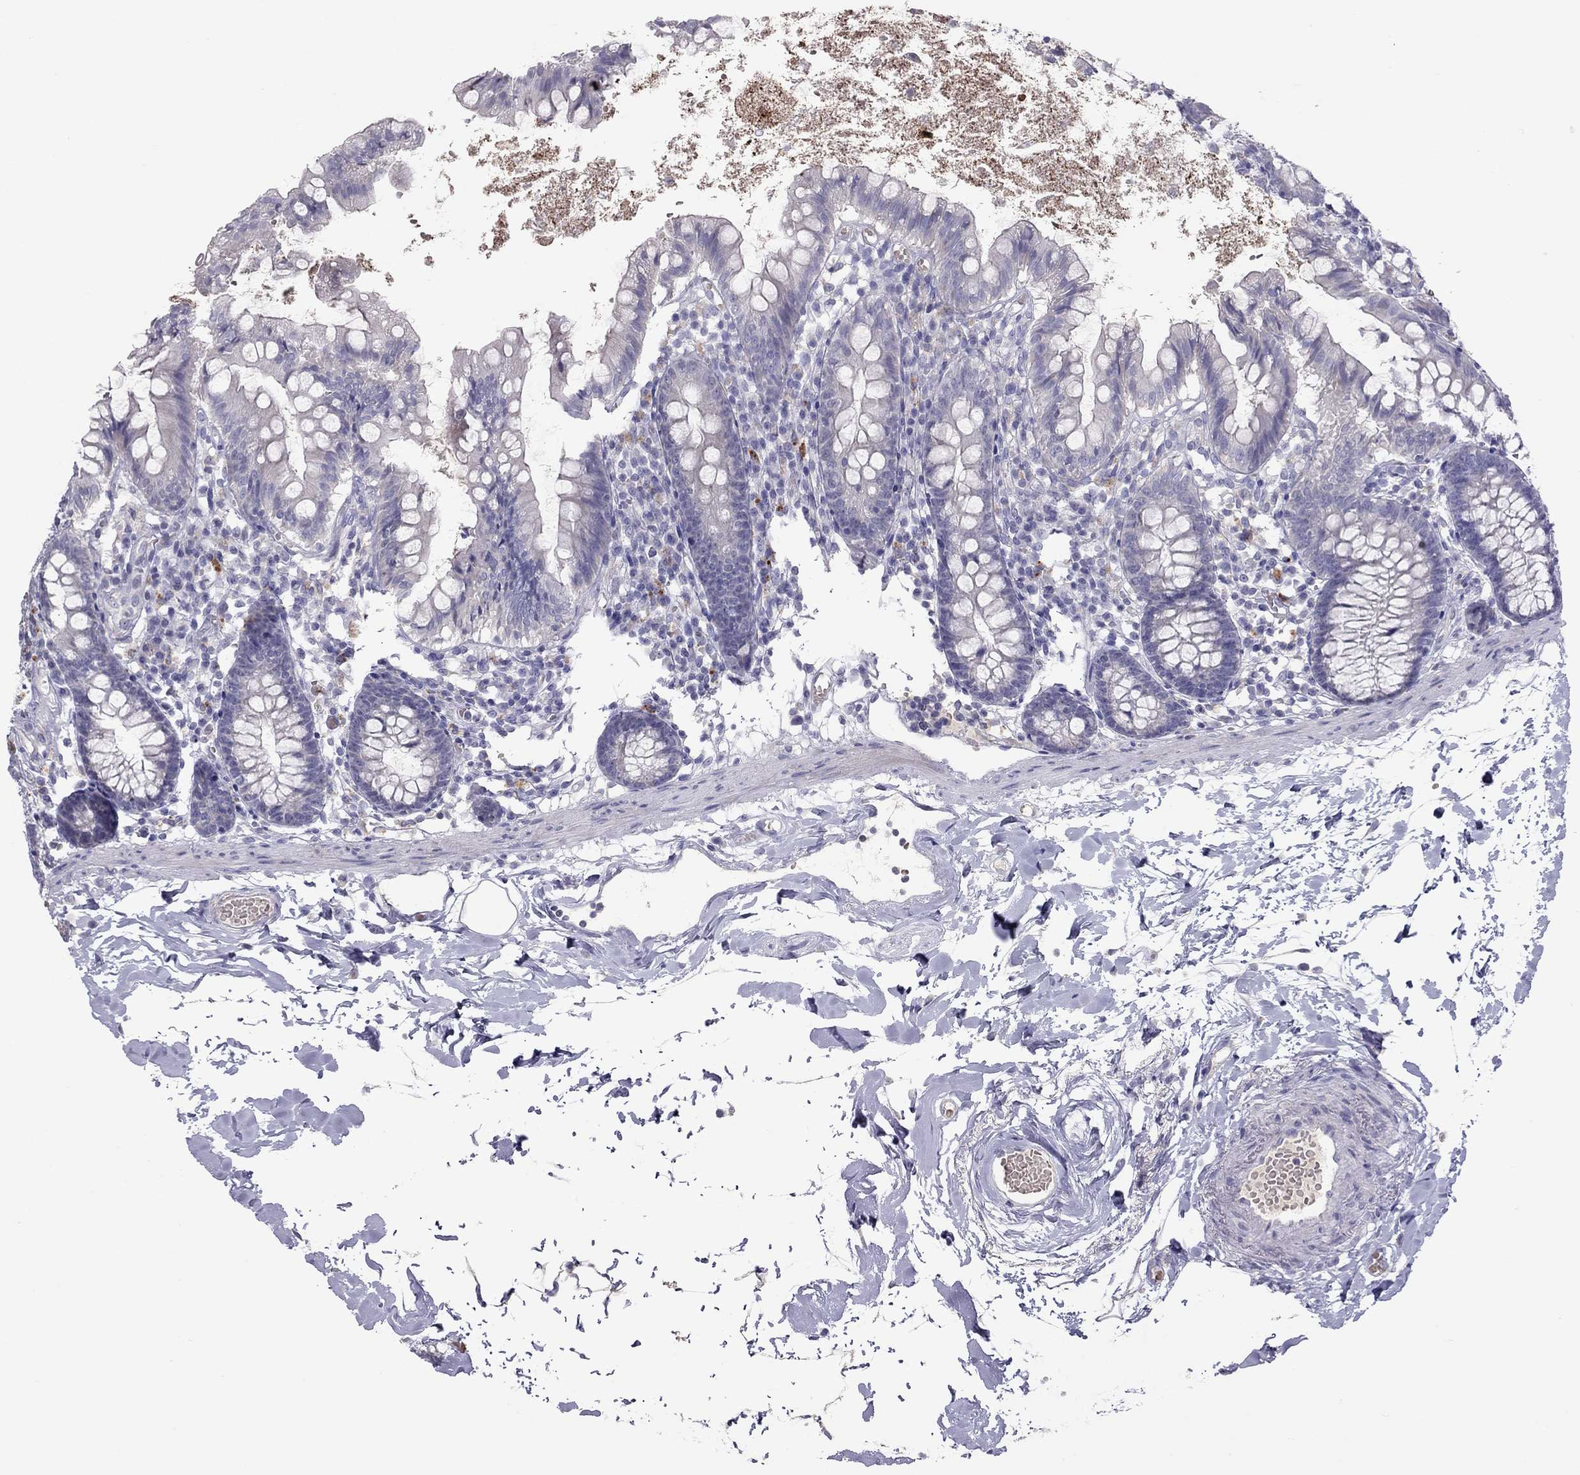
{"staining": {"intensity": "negative", "quantity": "none", "location": "none"}, "tissue": "small intestine", "cell_type": "Glandular cells", "image_type": "normal", "snomed": [{"axis": "morphology", "description": "Normal tissue, NOS"}, {"axis": "topography", "description": "Small intestine"}], "caption": "DAB immunohistochemical staining of benign human small intestine displays no significant expression in glandular cells.", "gene": "MUC16", "patient": {"sex": "female", "age": 90}}